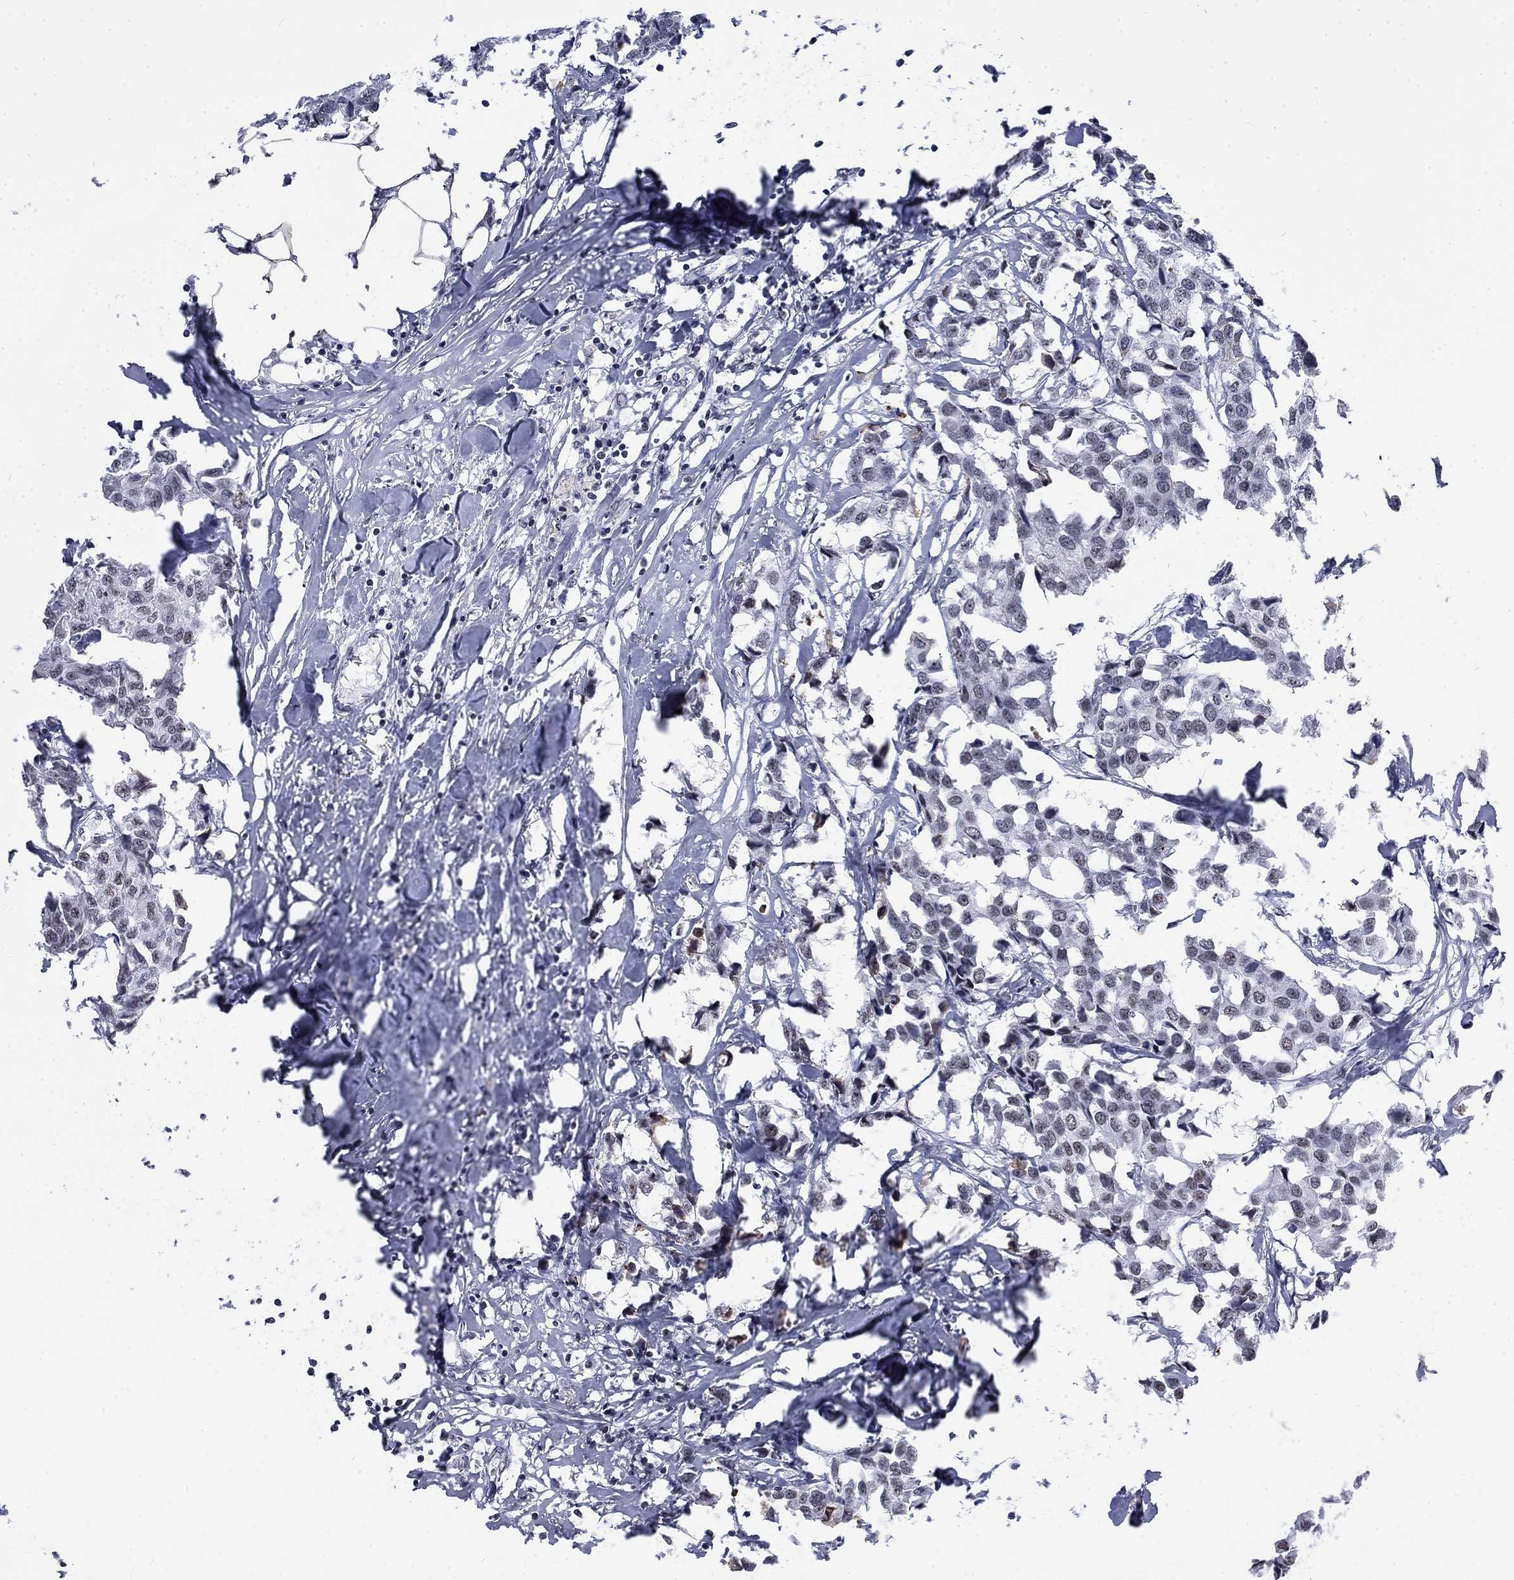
{"staining": {"intensity": "negative", "quantity": "none", "location": "none"}, "tissue": "breast cancer", "cell_type": "Tumor cells", "image_type": "cancer", "snomed": [{"axis": "morphology", "description": "Duct carcinoma"}, {"axis": "topography", "description": "Breast"}], "caption": "Immunohistochemistry (IHC) micrograph of neoplastic tissue: breast cancer stained with DAB (3,3'-diaminobenzidine) reveals no significant protein expression in tumor cells.", "gene": "CSRNP3", "patient": {"sex": "female", "age": 80}}